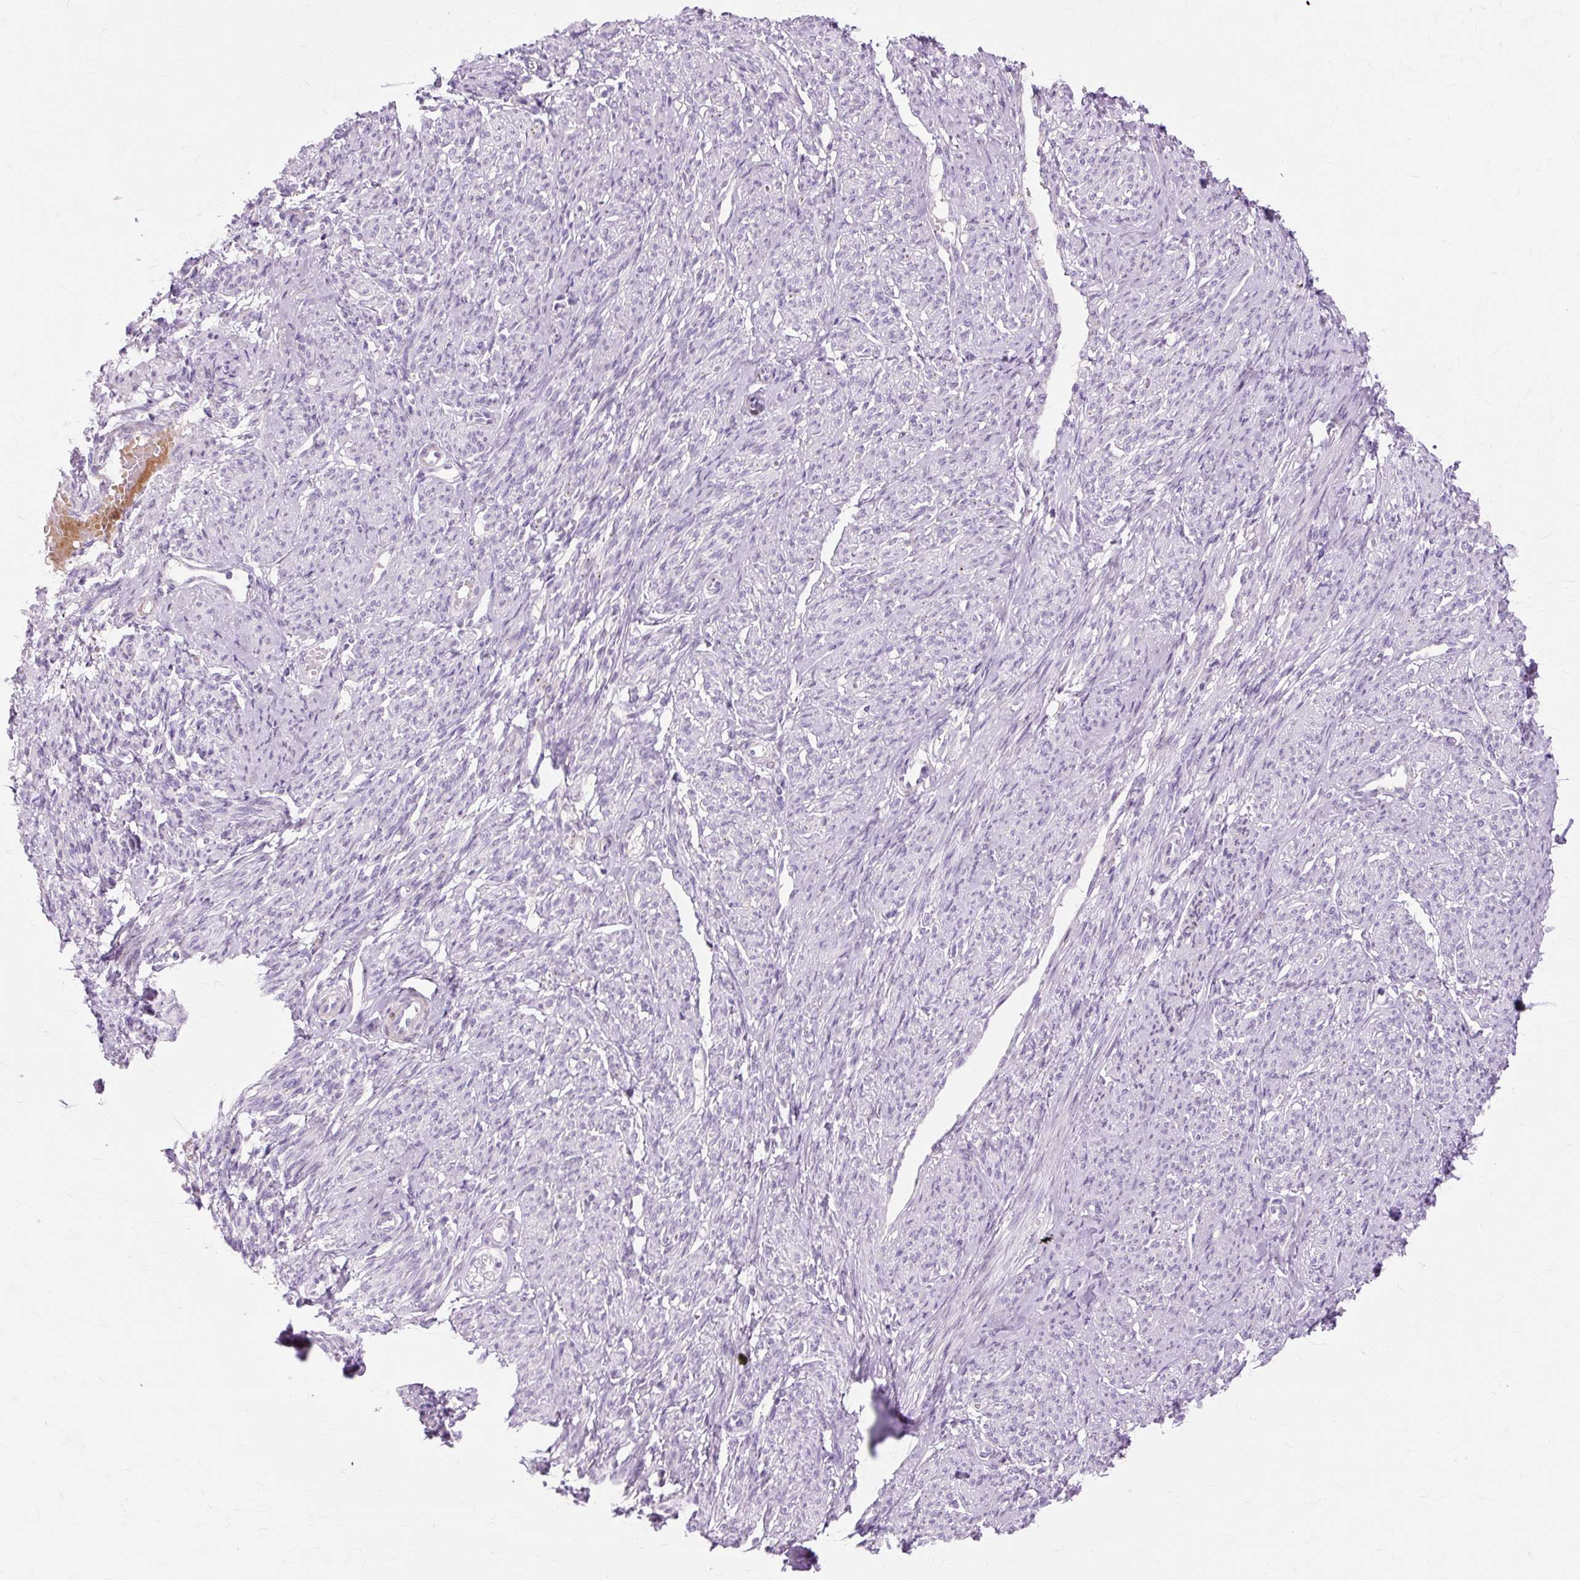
{"staining": {"intensity": "negative", "quantity": "none", "location": "none"}, "tissue": "smooth muscle", "cell_type": "Smooth muscle cells", "image_type": "normal", "snomed": [{"axis": "morphology", "description": "Normal tissue, NOS"}, {"axis": "topography", "description": "Smooth muscle"}], "caption": "Smooth muscle cells are negative for brown protein staining in benign smooth muscle. (Stains: DAB (3,3'-diaminobenzidine) immunohistochemistry (IHC) with hematoxylin counter stain, Microscopy: brightfield microscopy at high magnification).", "gene": "IRX2", "patient": {"sex": "female", "age": 65}}